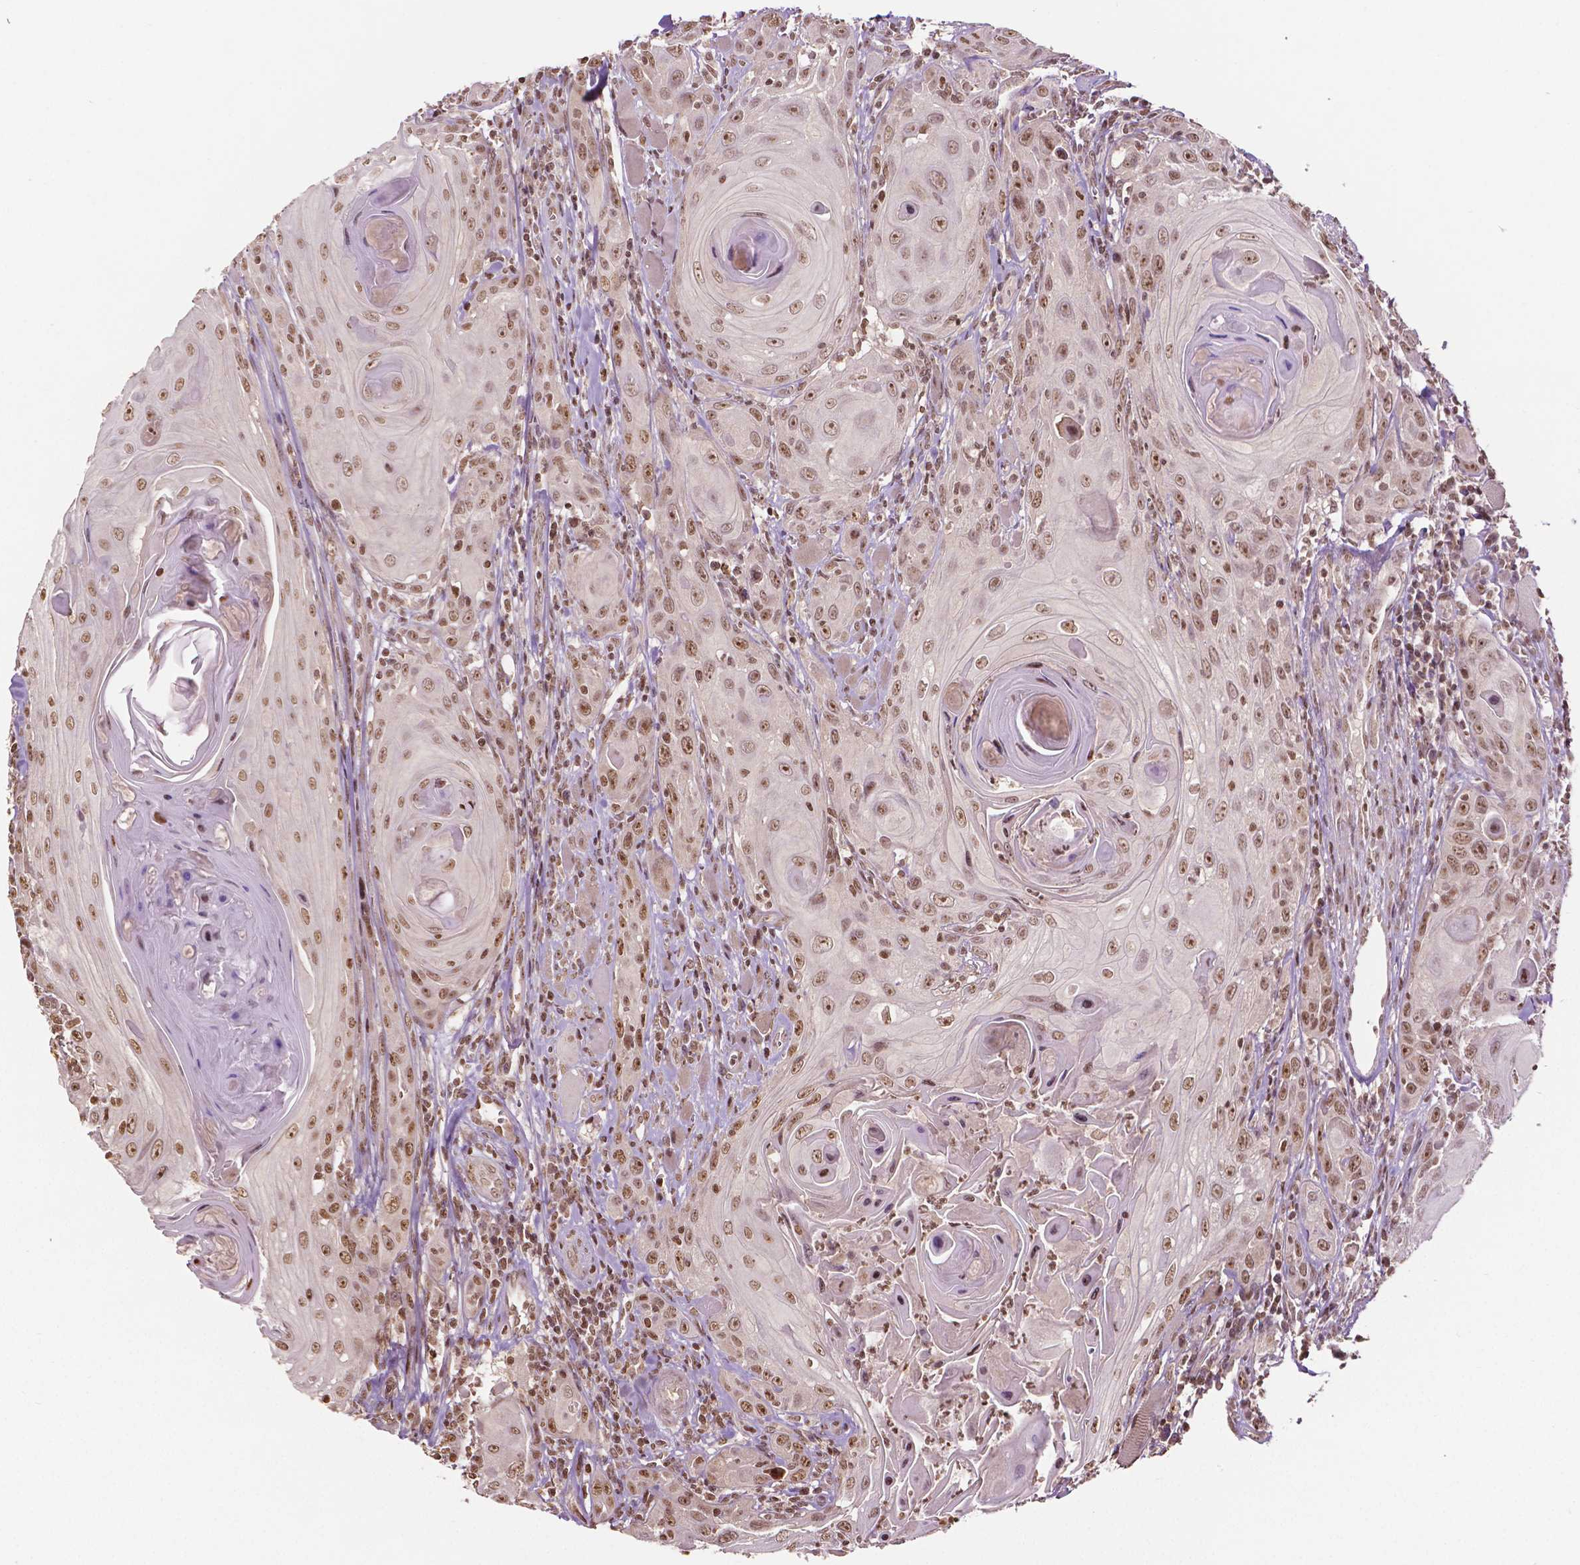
{"staining": {"intensity": "moderate", "quantity": ">75%", "location": "nuclear"}, "tissue": "head and neck cancer", "cell_type": "Tumor cells", "image_type": "cancer", "snomed": [{"axis": "morphology", "description": "Squamous cell carcinoma, NOS"}, {"axis": "topography", "description": "Head-Neck"}], "caption": "This photomicrograph shows squamous cell carcinoma (head and neck) stained with IHC to label a protein in brown. The nuclear of tumor cells show moderate positivity for the protein. Nuclei are counter-stained blue.", "gene": "DEK", "patient": {"sex": "female", "age": 80}}